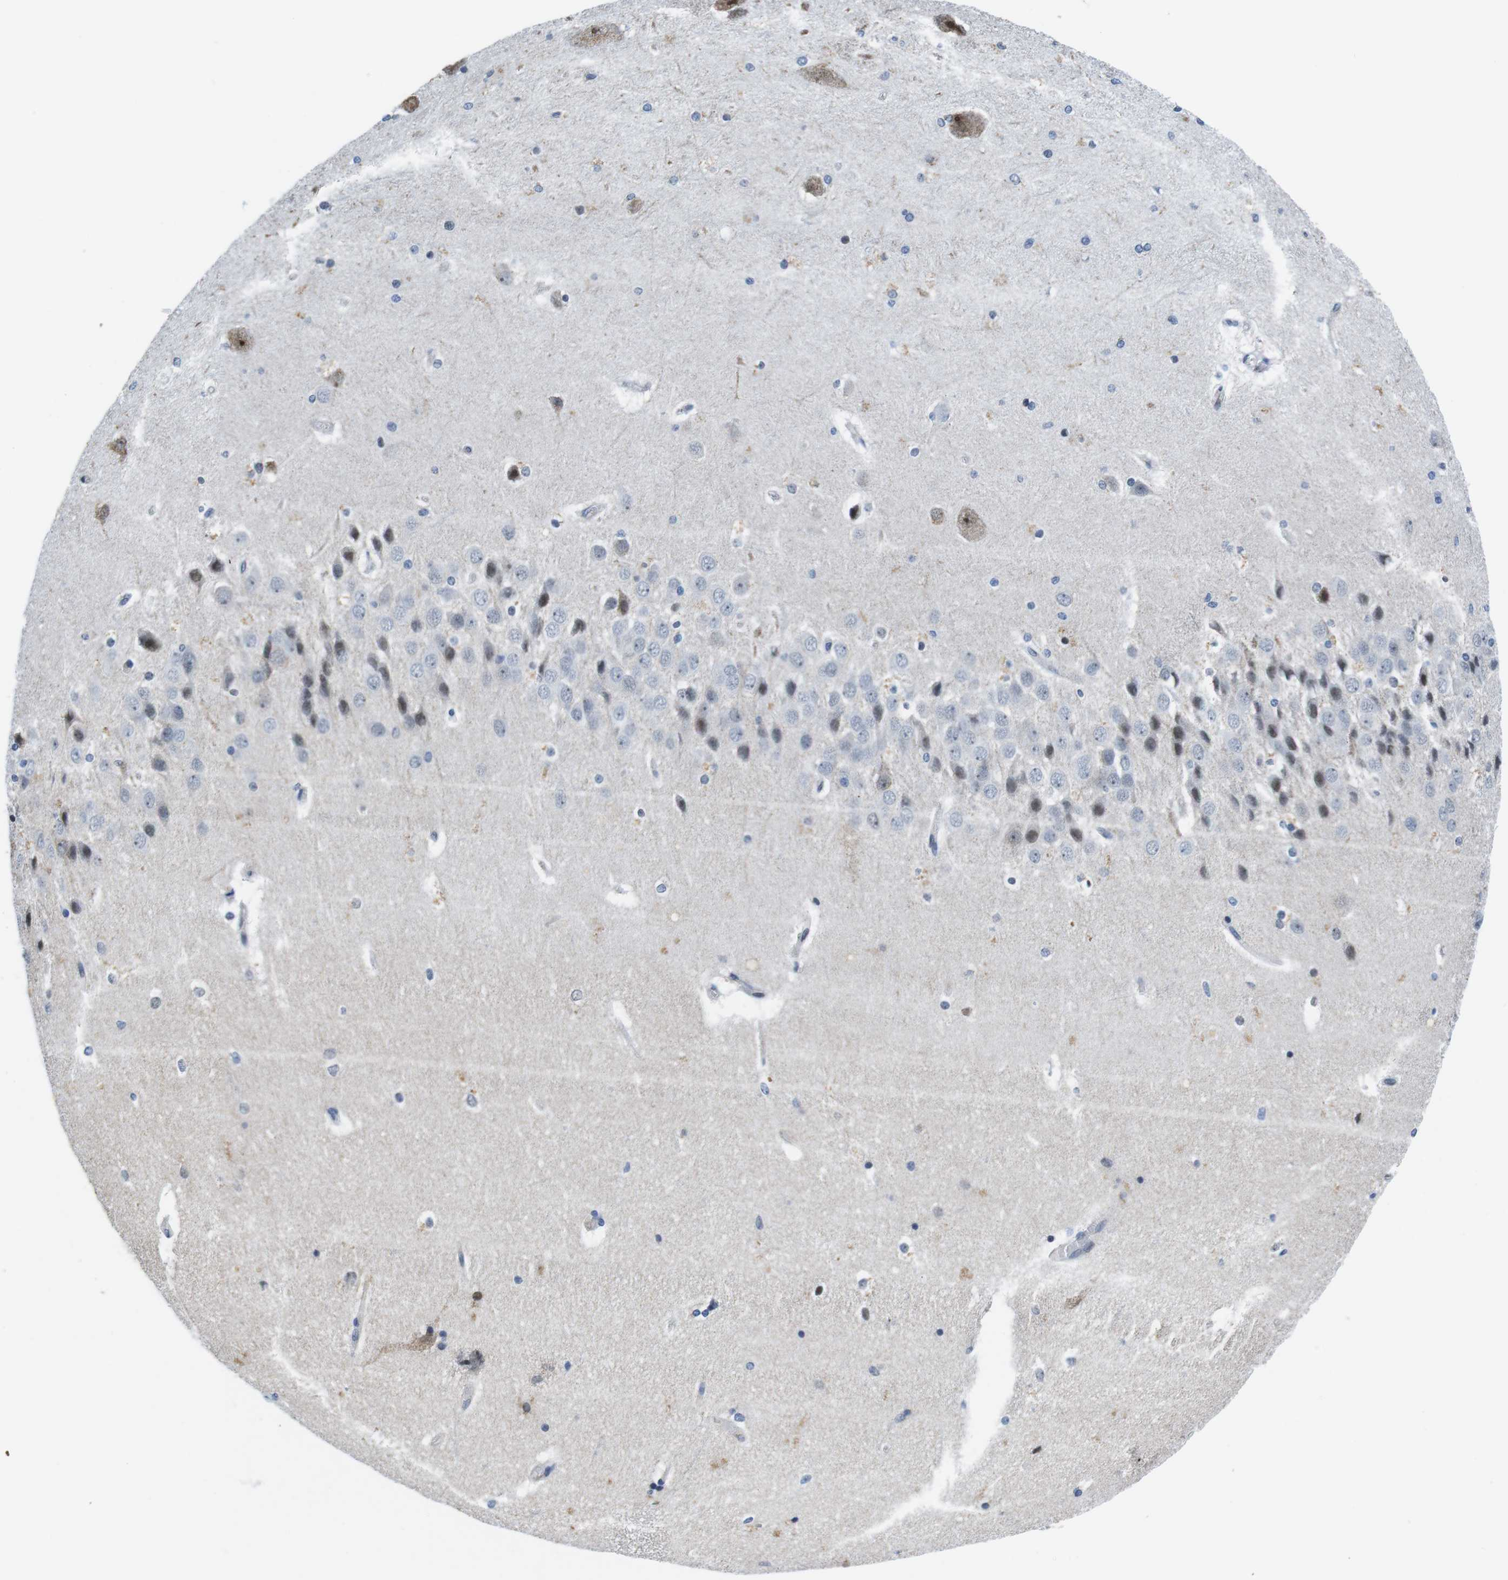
{"staining": {"intensity": "moderate", "quantity": "<25%", "location": "nuclear"}, "tissue": "hippocampus", "cell_type": "Glial cells", "image_type": "normal", "snomed": [{"axis": "morphology", "description": "Normal tissue, NOS"}, {"axis": "topography", "description": "Hippocampus"}], "caption": "This is an image of IHC staining of benign hippocampus, which shows moderate expression in the nuclear of glial cells.", "gene": "MLH1", "patient": {"sex": "female", "age": 19}}